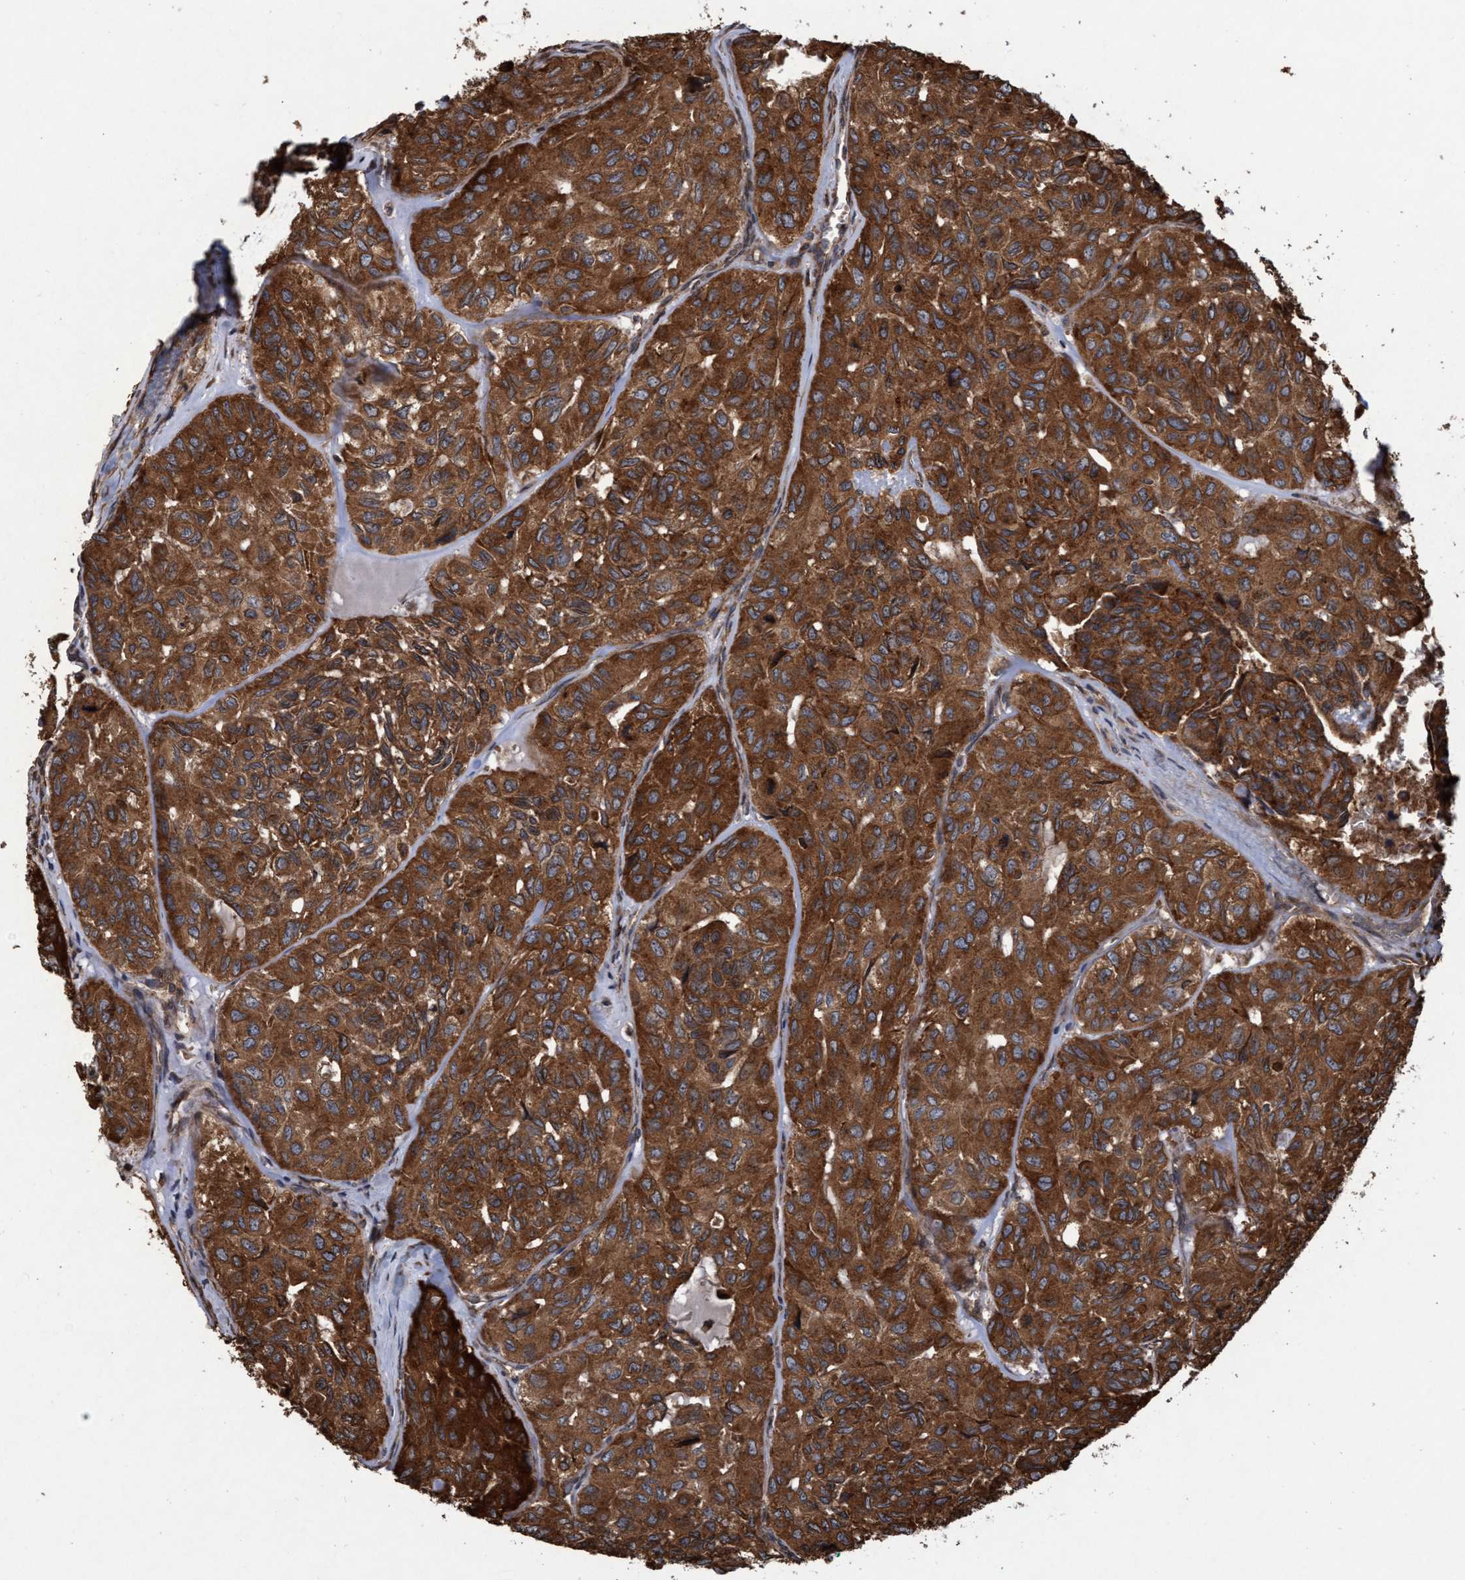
{"staining": {"intensity": "strong", "quantity": ">75%", "location": "cytoplasmic/membranous"}, "tissue": "head and neck cancer", "cell_type": "Tumor cells", "image_type": "cancer", "snomed": [{"axis": "morphology", "description": "Adenocarcinoma, NOS"}, {"axis": "topography", "description": "Salivary gland, NOS"}, {"axis": "topography", "description": "Head-Neck"}], "caption": "Approximately >75% of tumor cells in adenocarcinoma (head and neck) demonstrate strong cytoplasmic/membranous protein staining as visualized by brown immunohistochemical staining.", "gene": "CHMP6", "patient": {"sex": "female", "age": 76}}